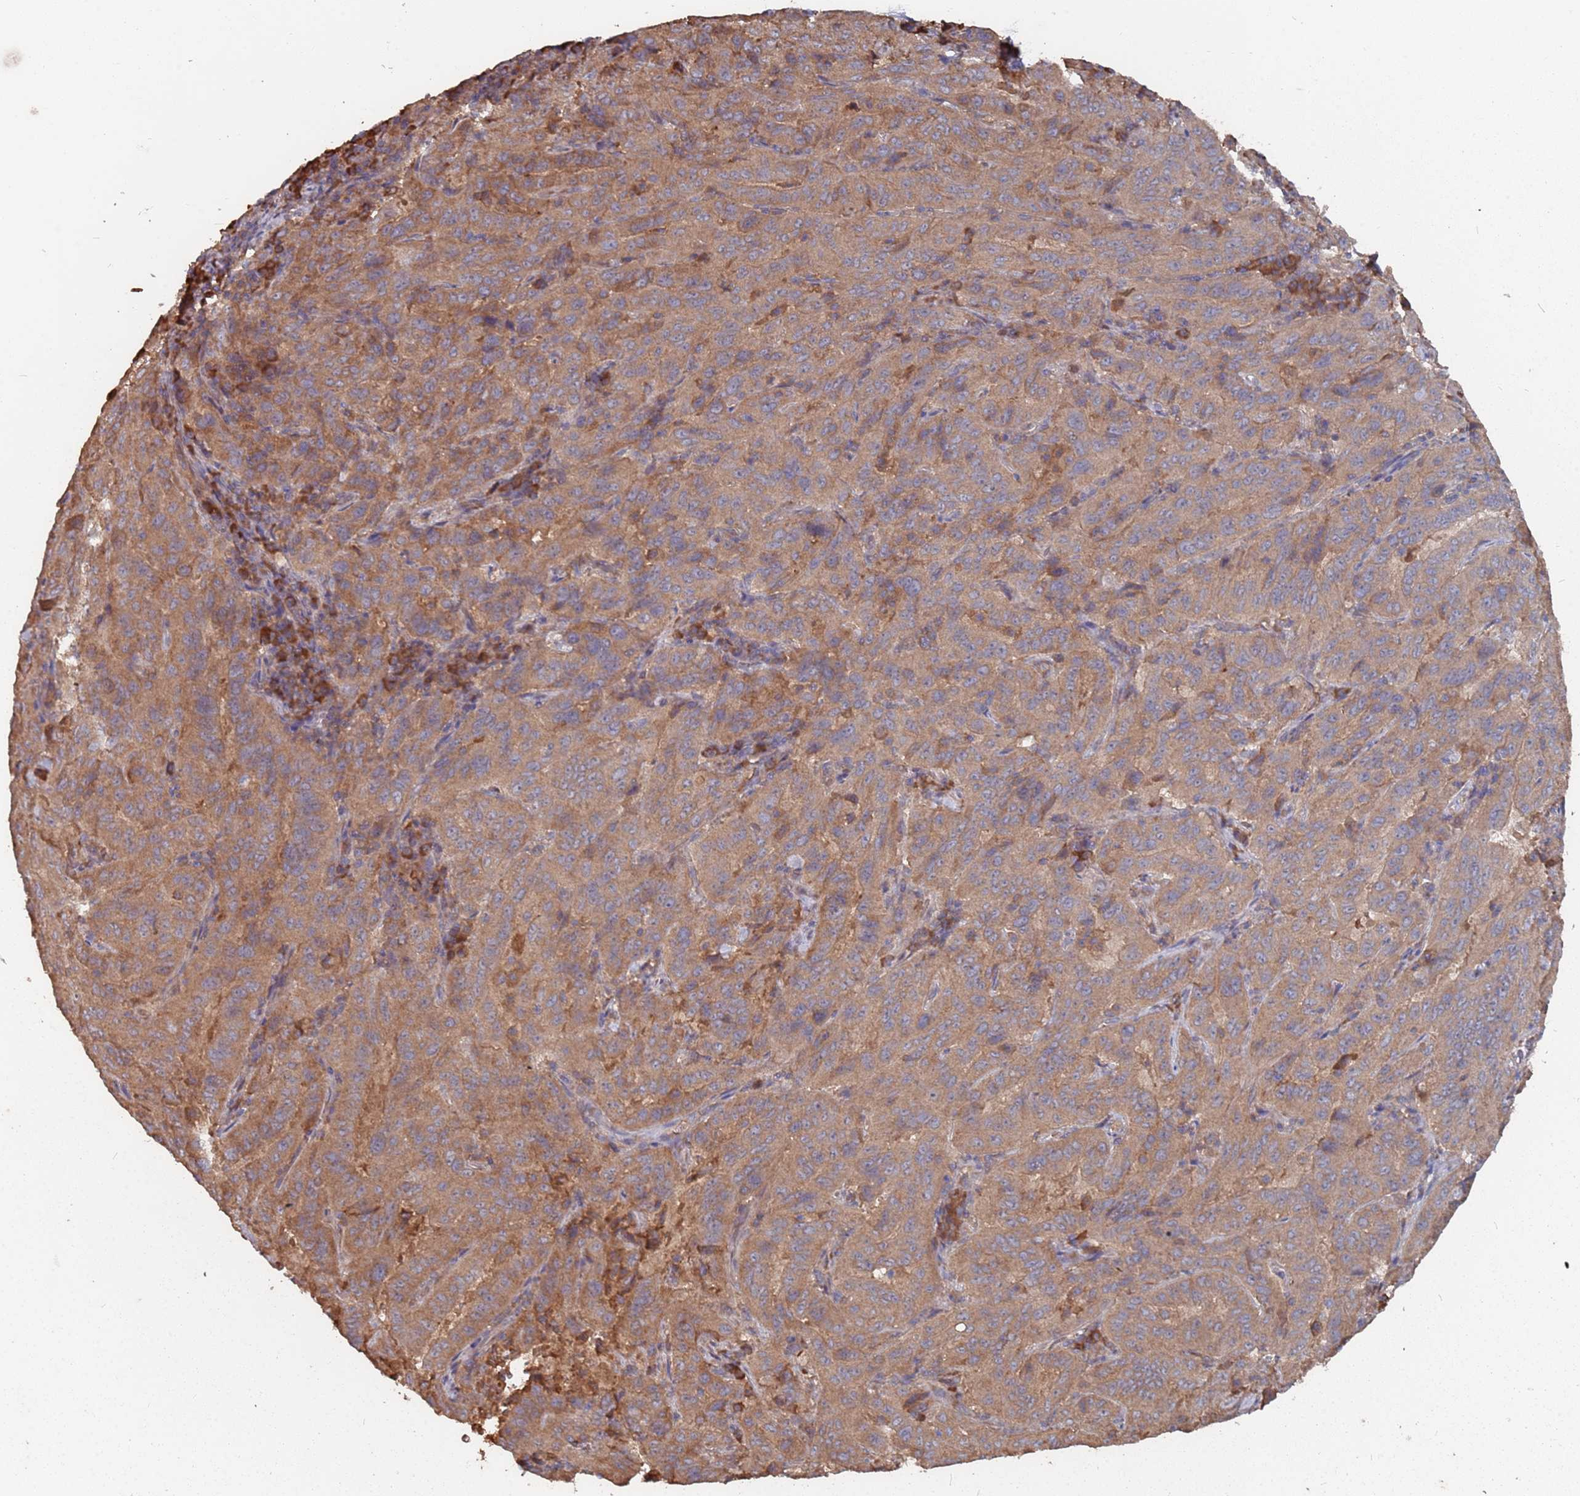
{"staining": {"intensity": "moderate", "quantity": ">75%", "location": "cytoplasmic/membranous"}, "tissue": "pancreatic cancer", "cell_type": "Tumor cells", "image_type": "cancer", "snomed": [{"axis": "morphology", "description": "Adenocarcinoma, NOS"}, {"axis": "topography", "description": "Pancreas"}], "caption": "Protein expression by immunohistochemistry (IHC) shows moderate cytoplasmic/membranous expression in about >75% of tumor cells in pancreatic adenocarcinoma. (brown staining indicates protein expression, while blue staining denotes nuclei).", "gene": "ATG5", "patient": {"sex": "male", "age": 63}}